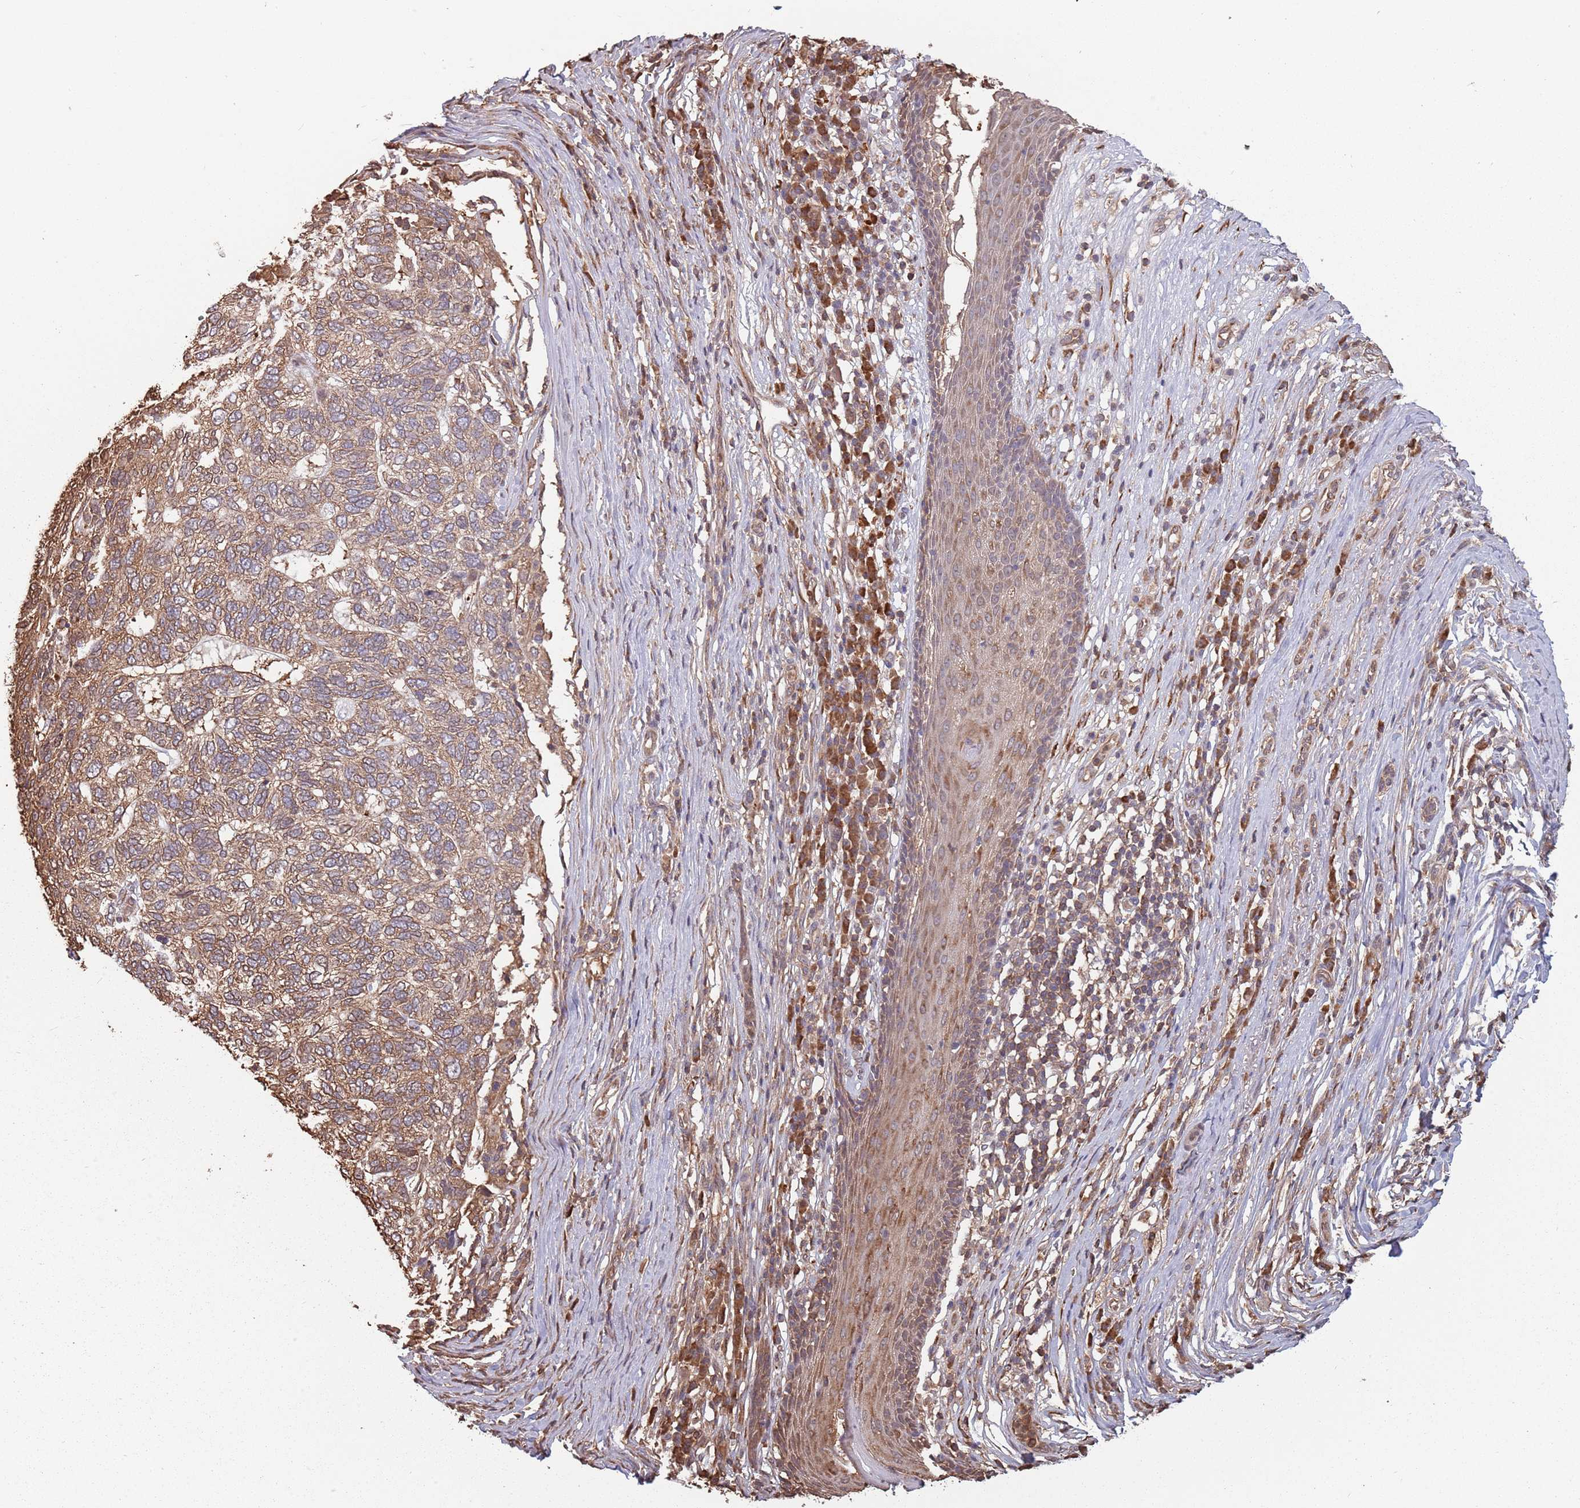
{"staining": {"intensity": "moderate", "quantity": ">75%", "location": "cytoplasmic/membranous"}, "tissue": "skin cancer", "cell_type": "Tumor cells", "image_type": "cancer", "snomed": [{"axis": "morphology", "description": "Basal cell carcinoma"}, {"axis": "topography", "description": "Skin"}], "caption": "Moderate cytoplasmic/membranous positivity for a protein is present in about >75% of tumor cells of skin cancer (basal cell carcinoma) using immunohistochemistry.", "gene": "COG4", "patient": {"sex": "female", "age": 65}}